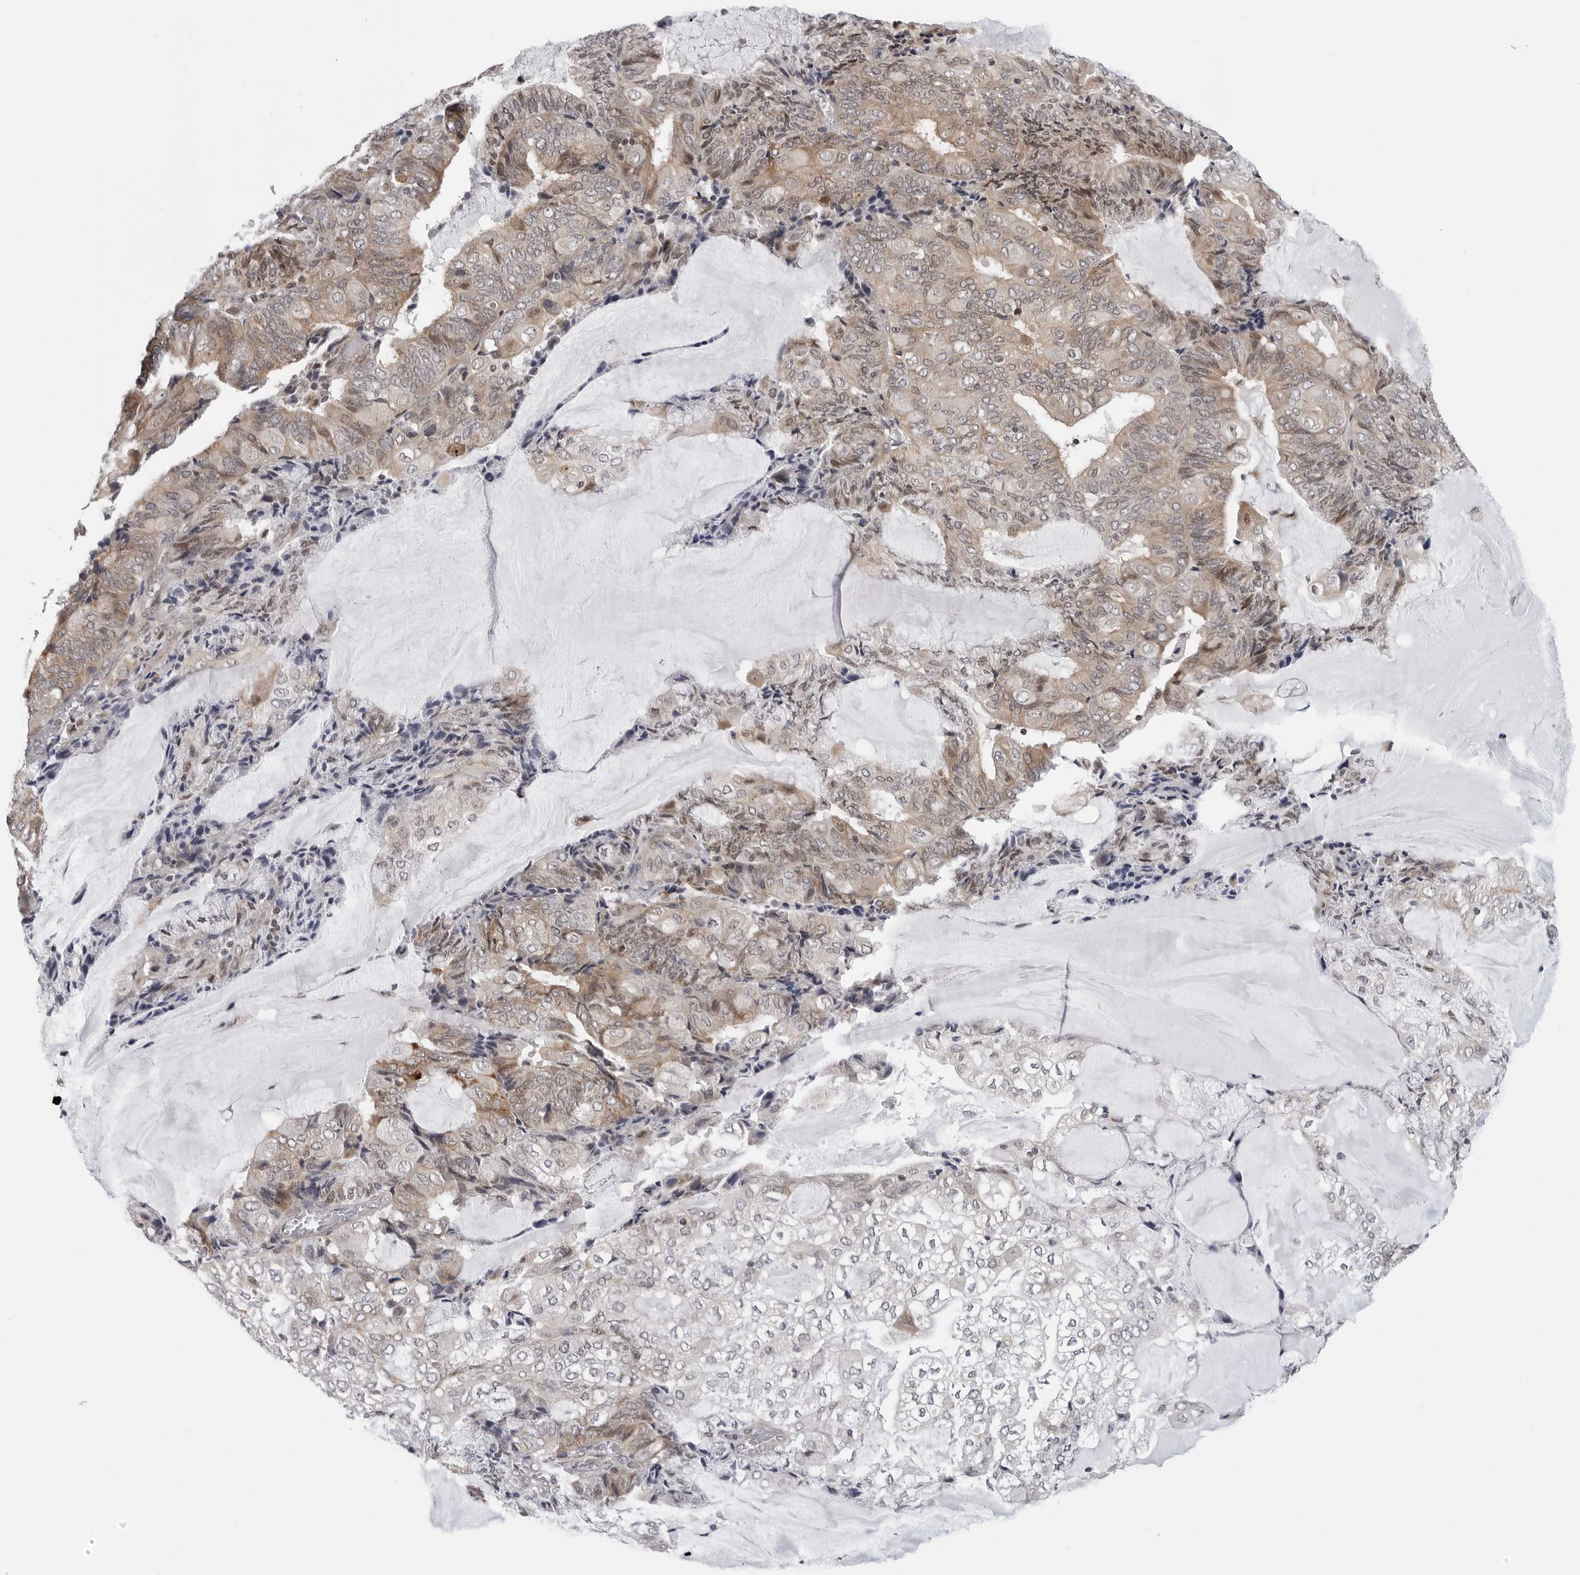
{"staining": {"intensity": "weak", "quantity": ">75%", "location": "cytoplasmic/membranous"}, "tissue": "endometrial cancer", "cell_type": "Tumor cells", "image_type": "cancer", "snomed": [{"axis": "morphology", "description": "Adenocarcinoma, NOS"}, {"axis": "topography", "description": "Endometrium"}], "caption": "There is low levels of weak cytoplasmic/membranous positivity in tumor cells of endometrial adenocarcinoma, as demonstrated by immunohistochemical staining (brown color).", "gene": "KIAA1614", "patient": {"sex": "female", "age": 81}}